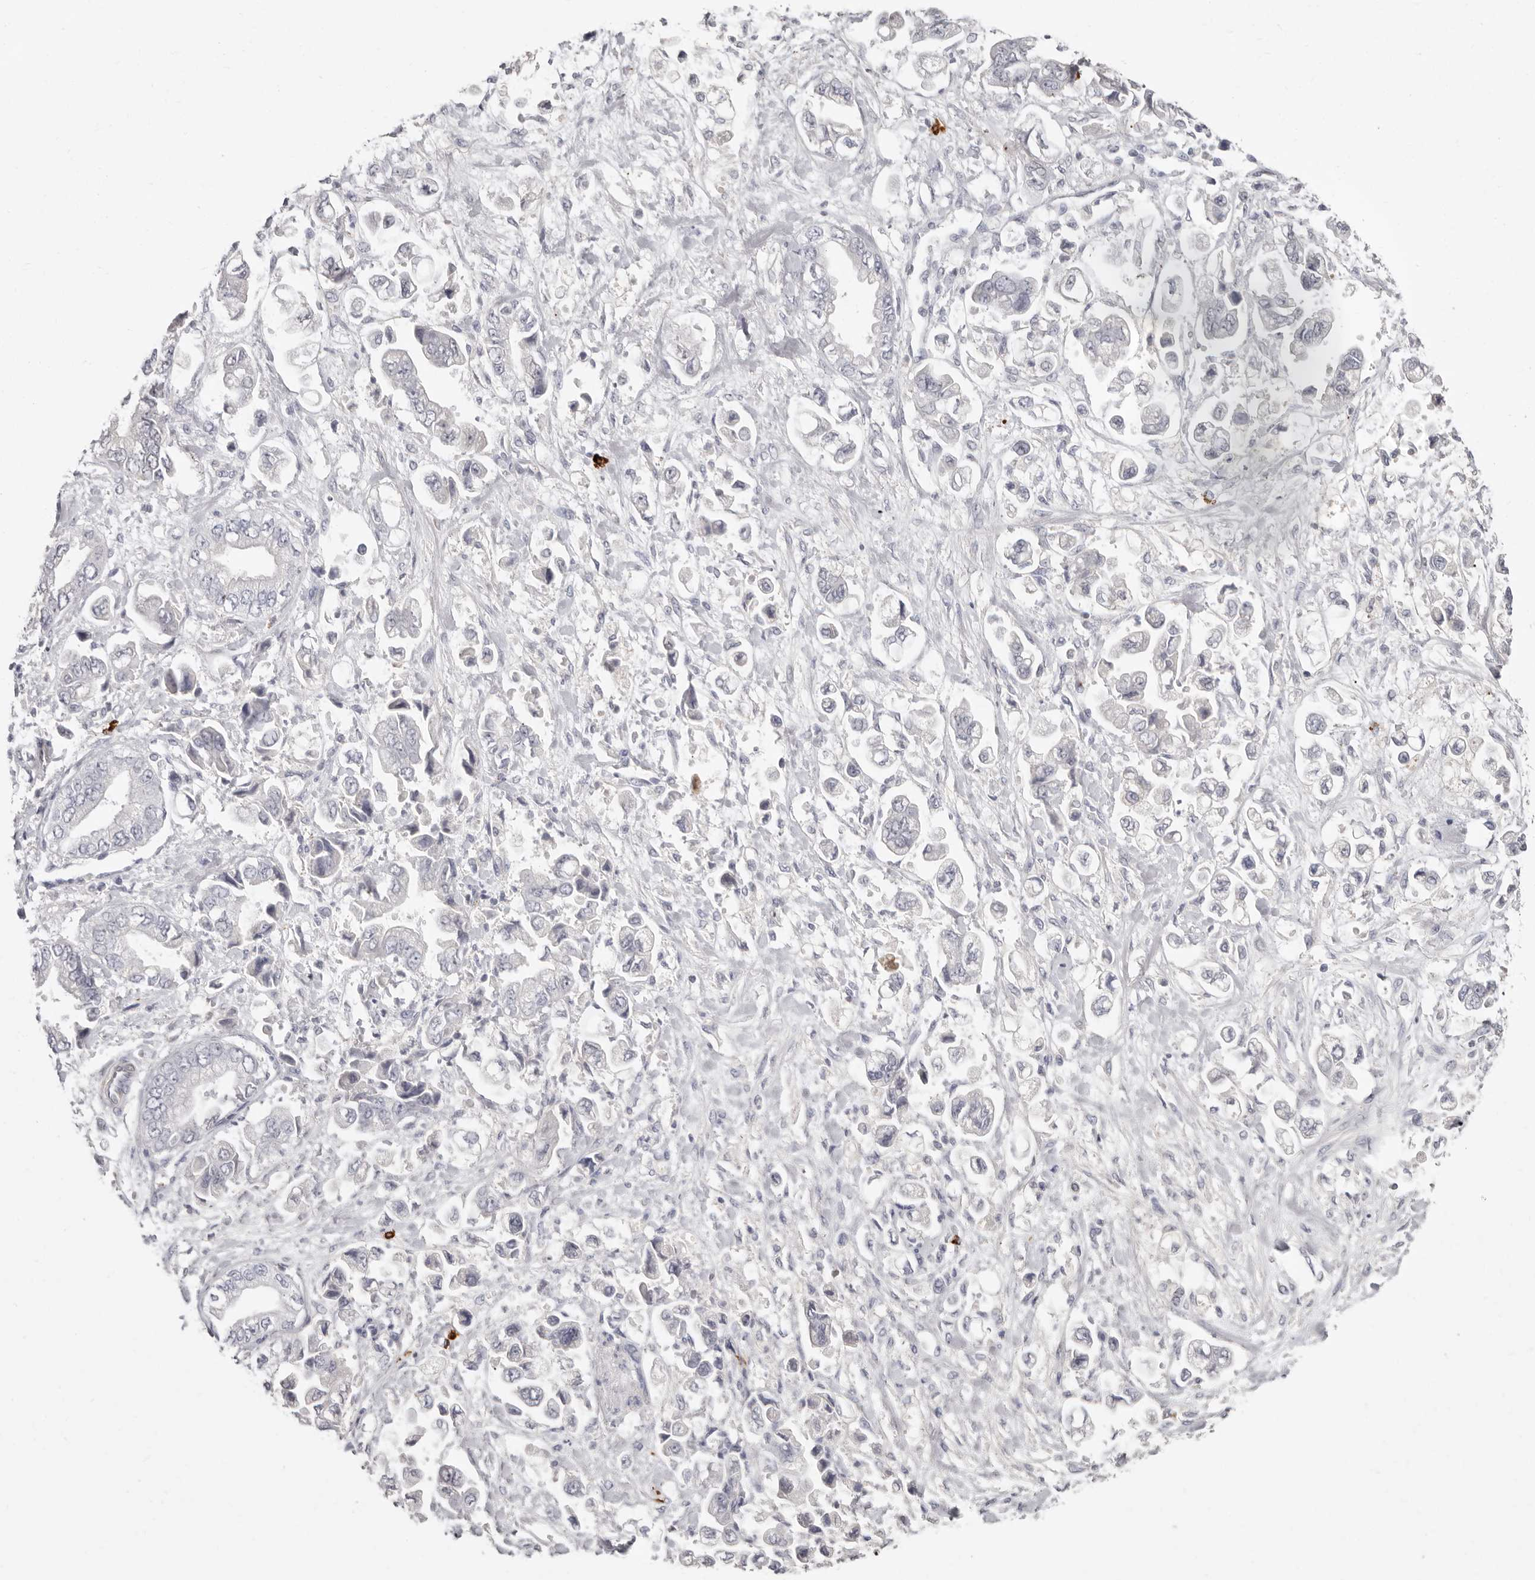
{"staining": {"intensity": "negative", "quantity": "none", "location": "none"}, "tissue": "stomach cancer", "cell_type": "Tumor cells", "image_type": "cancer", "snomed": [{"axis": "morphology", "description": "Normal tissue, NOS"}, {"axis": "morphology", "description": "Adenocarcinoma, NOS"}, {"axis": "topography", "description": "Stomach"}], "caption": "Immunohistochemistry of human stomach adenocarcinoma demonstrates no staining in tumor cells.", "gene": "PKDCC", "patient": {"sex": "male", "age": 62}}